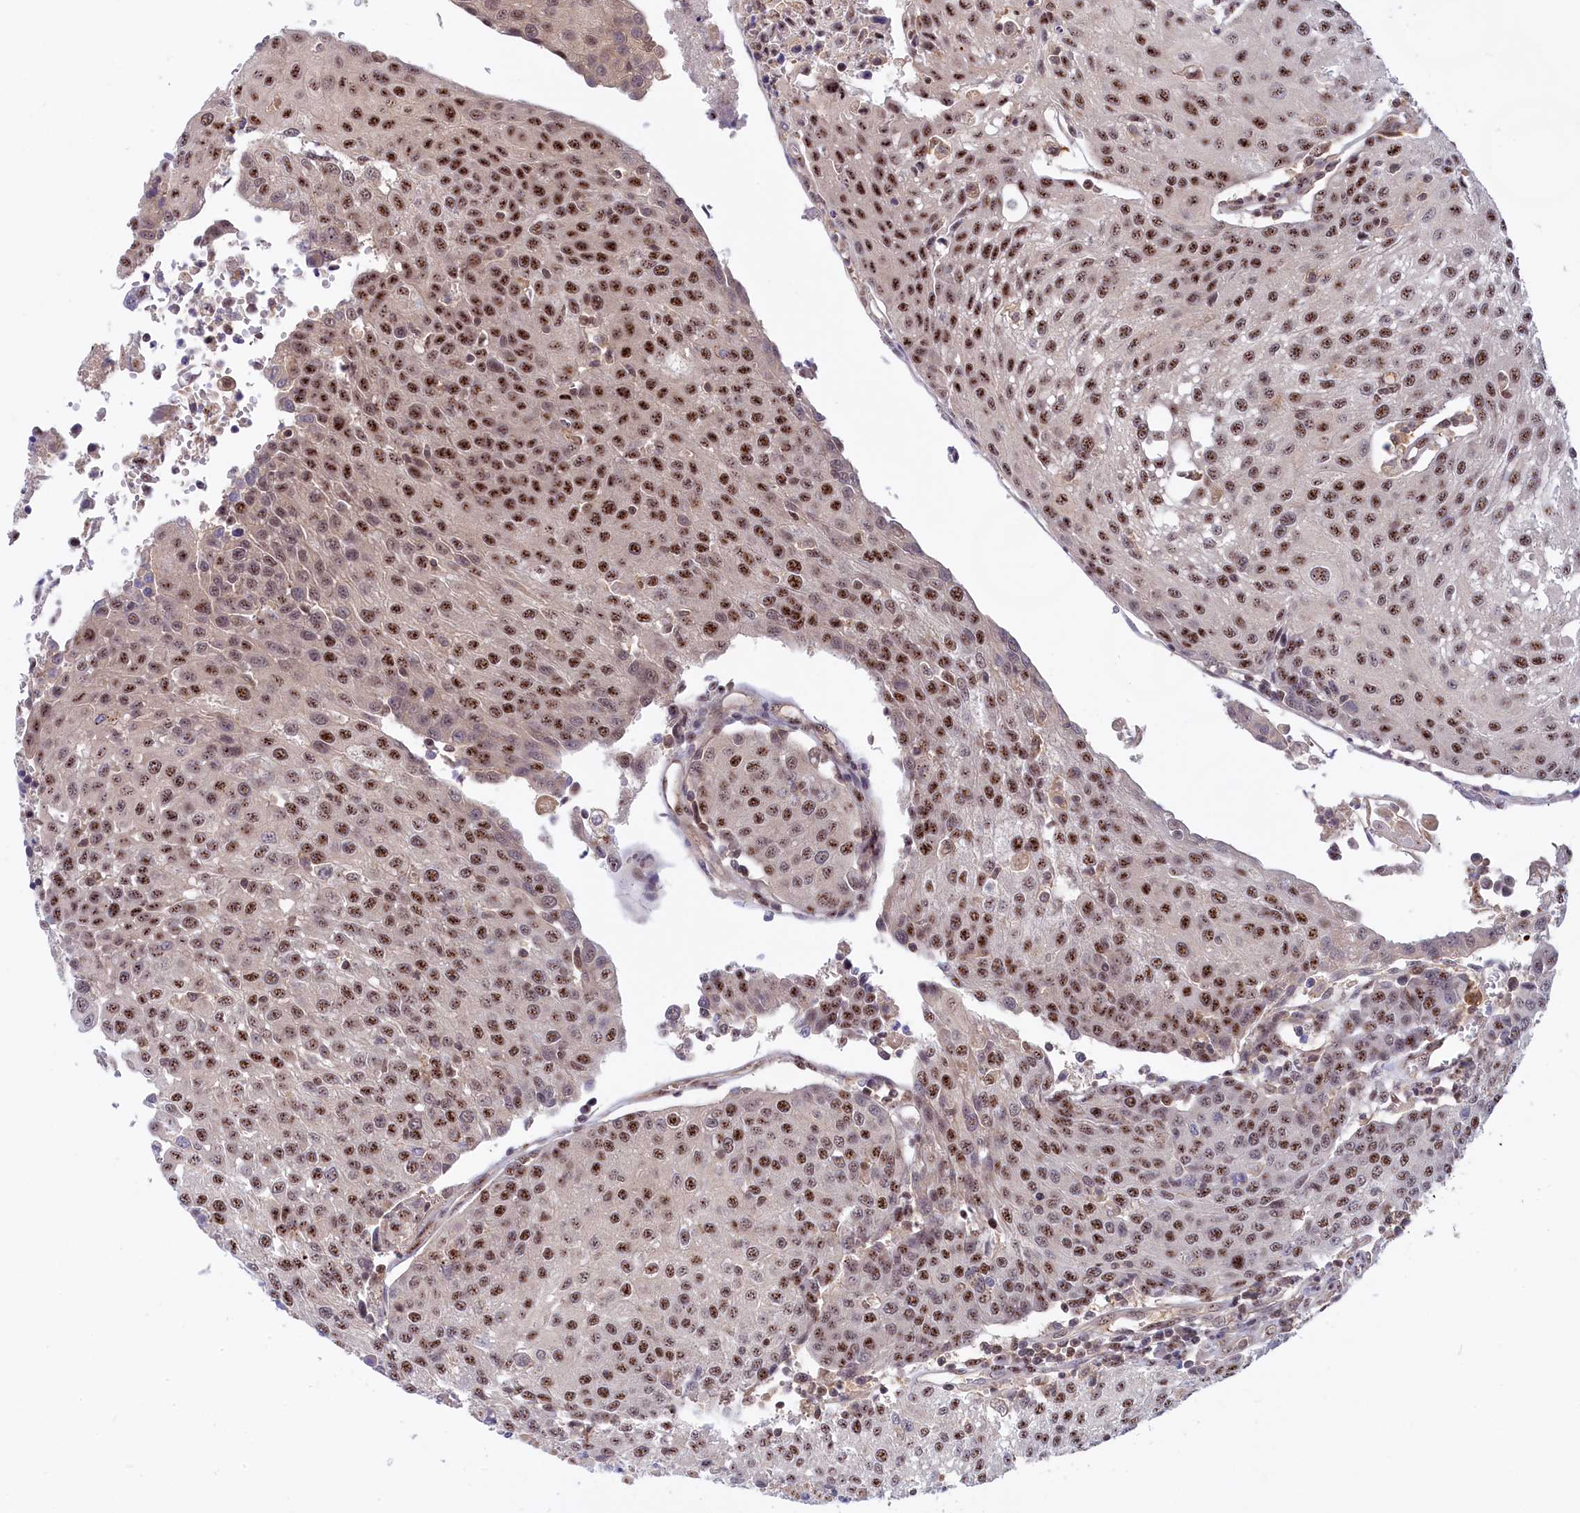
{"staining": {"intensity": "moderate", "quantity": ">75%", "location": "nuclear"}, "tissue": "urothelial cancer", "cell_type": "Tumor cells", "image_type": "cancer", "snomed": [{"axis": "morphology", "description": "Urothelial carcinoma, High grade"}, {"axis": "topography", "description": "Urinary bladder"}], "caption": "Urothelial carcinoma (high-grade) tissue reveals moderate nuclear expression in about >75% of tumor cells", "gene": "TAB1", "patient": {"sex": "female", "age": 85}}